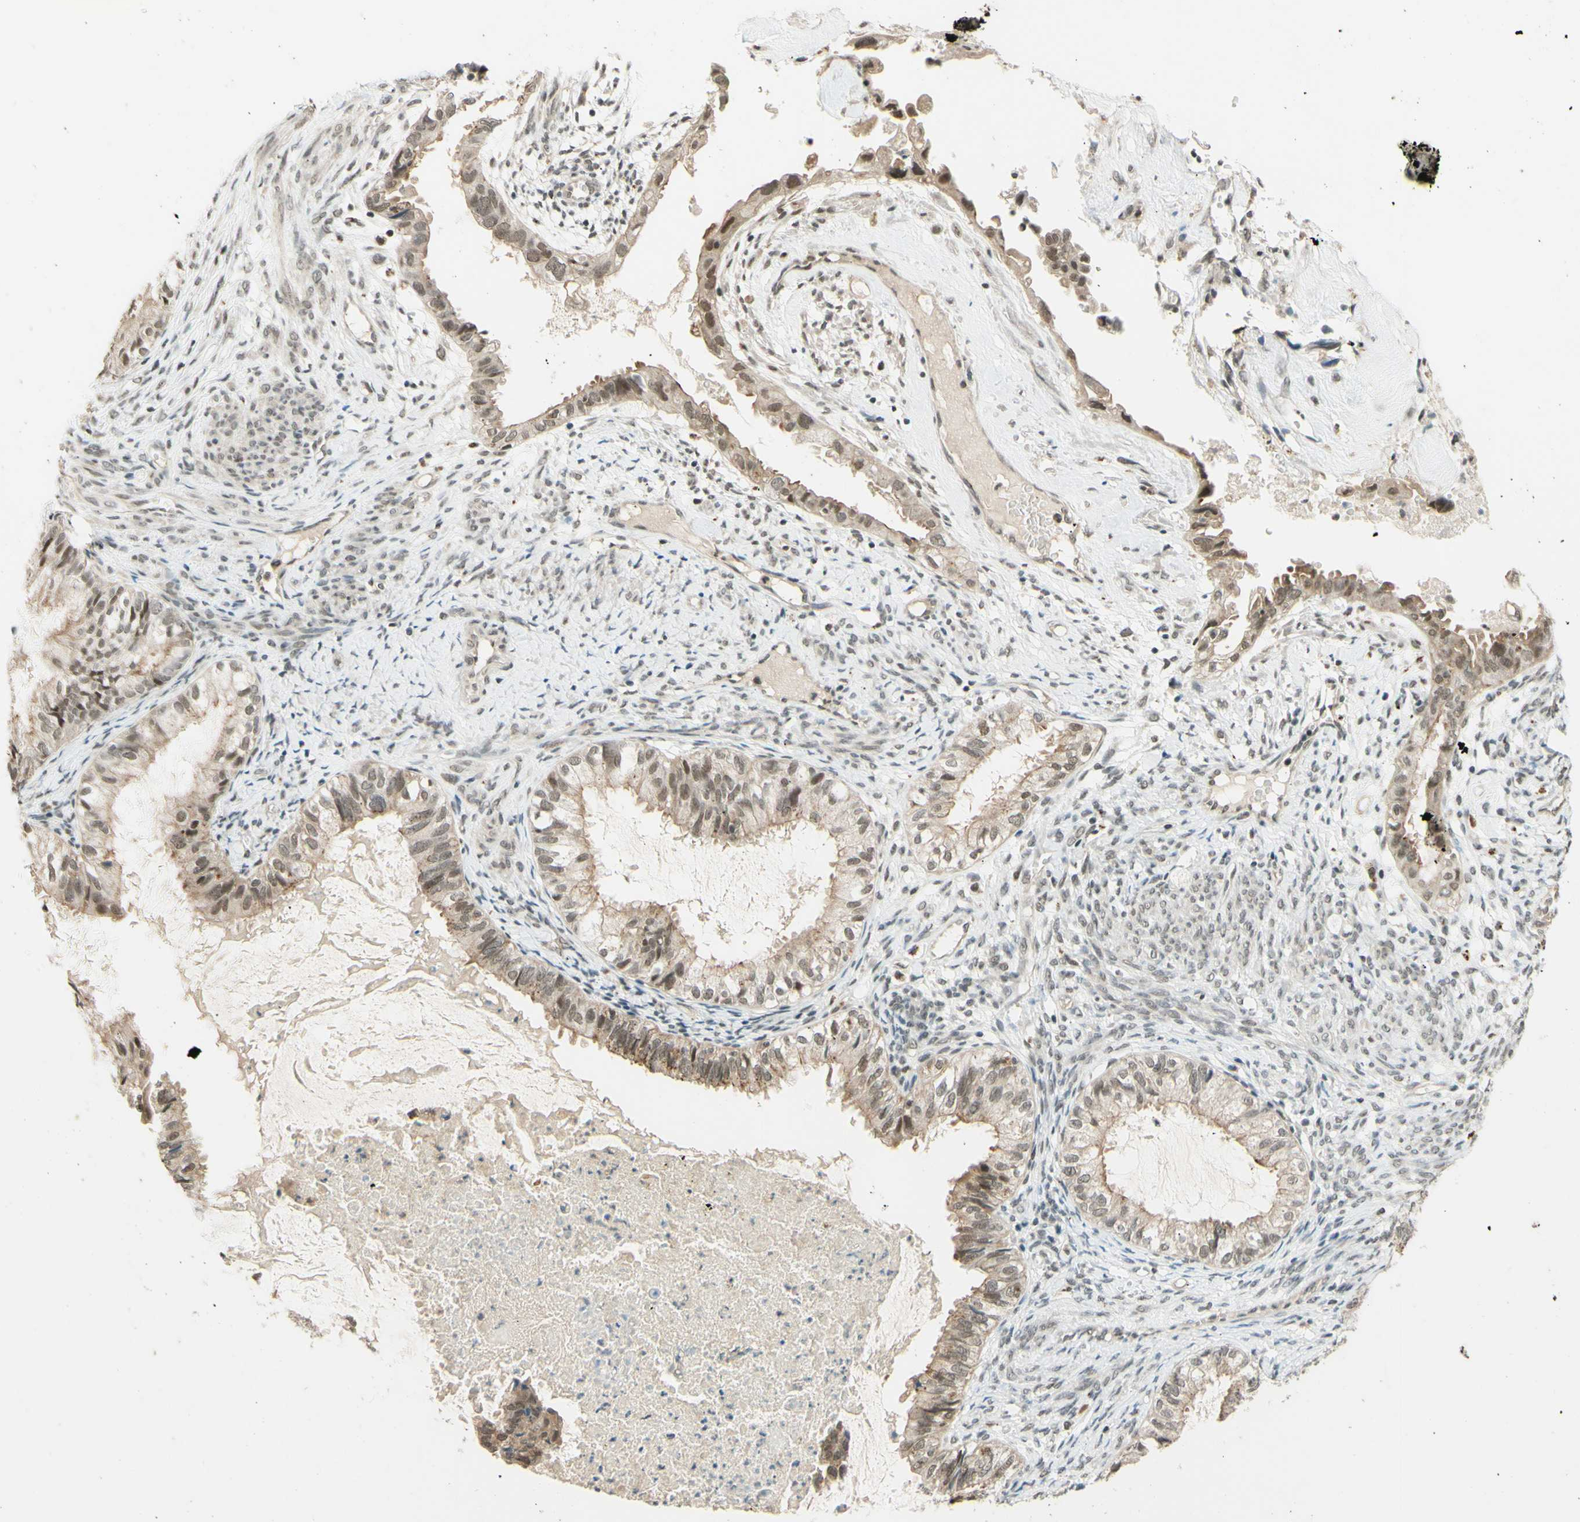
{"staining": {"intensity": "weak", "quantity": ">75%", "location": "nuclear"}, "tissue": "cervical cancer", "cell_type": "Tumor cells", "image_type": "cancer", "snomed": [{"axis": "morphology", "description": "Normal tissue, NOS"}, {"axis": "morphology", "description": "Adenocarcinoma, NOS"}, {"axis": "topography", "description": "Cervix"}, {"axis": "topography", "description": "Endometrium"}], "caption": "A low amount of weak nuclear staining is appreciated in about >75% of tumor cells in cervical cancer (adenocarcinoma) tissue. The staining was performed using DAB (3,3'-diaminobenzidine), with brown indicating positive protein expression. Nuclei are stained blue with hematoxylin.", "gene": "SMARCB1", "patient": {"sex": "female", "age": 86}}